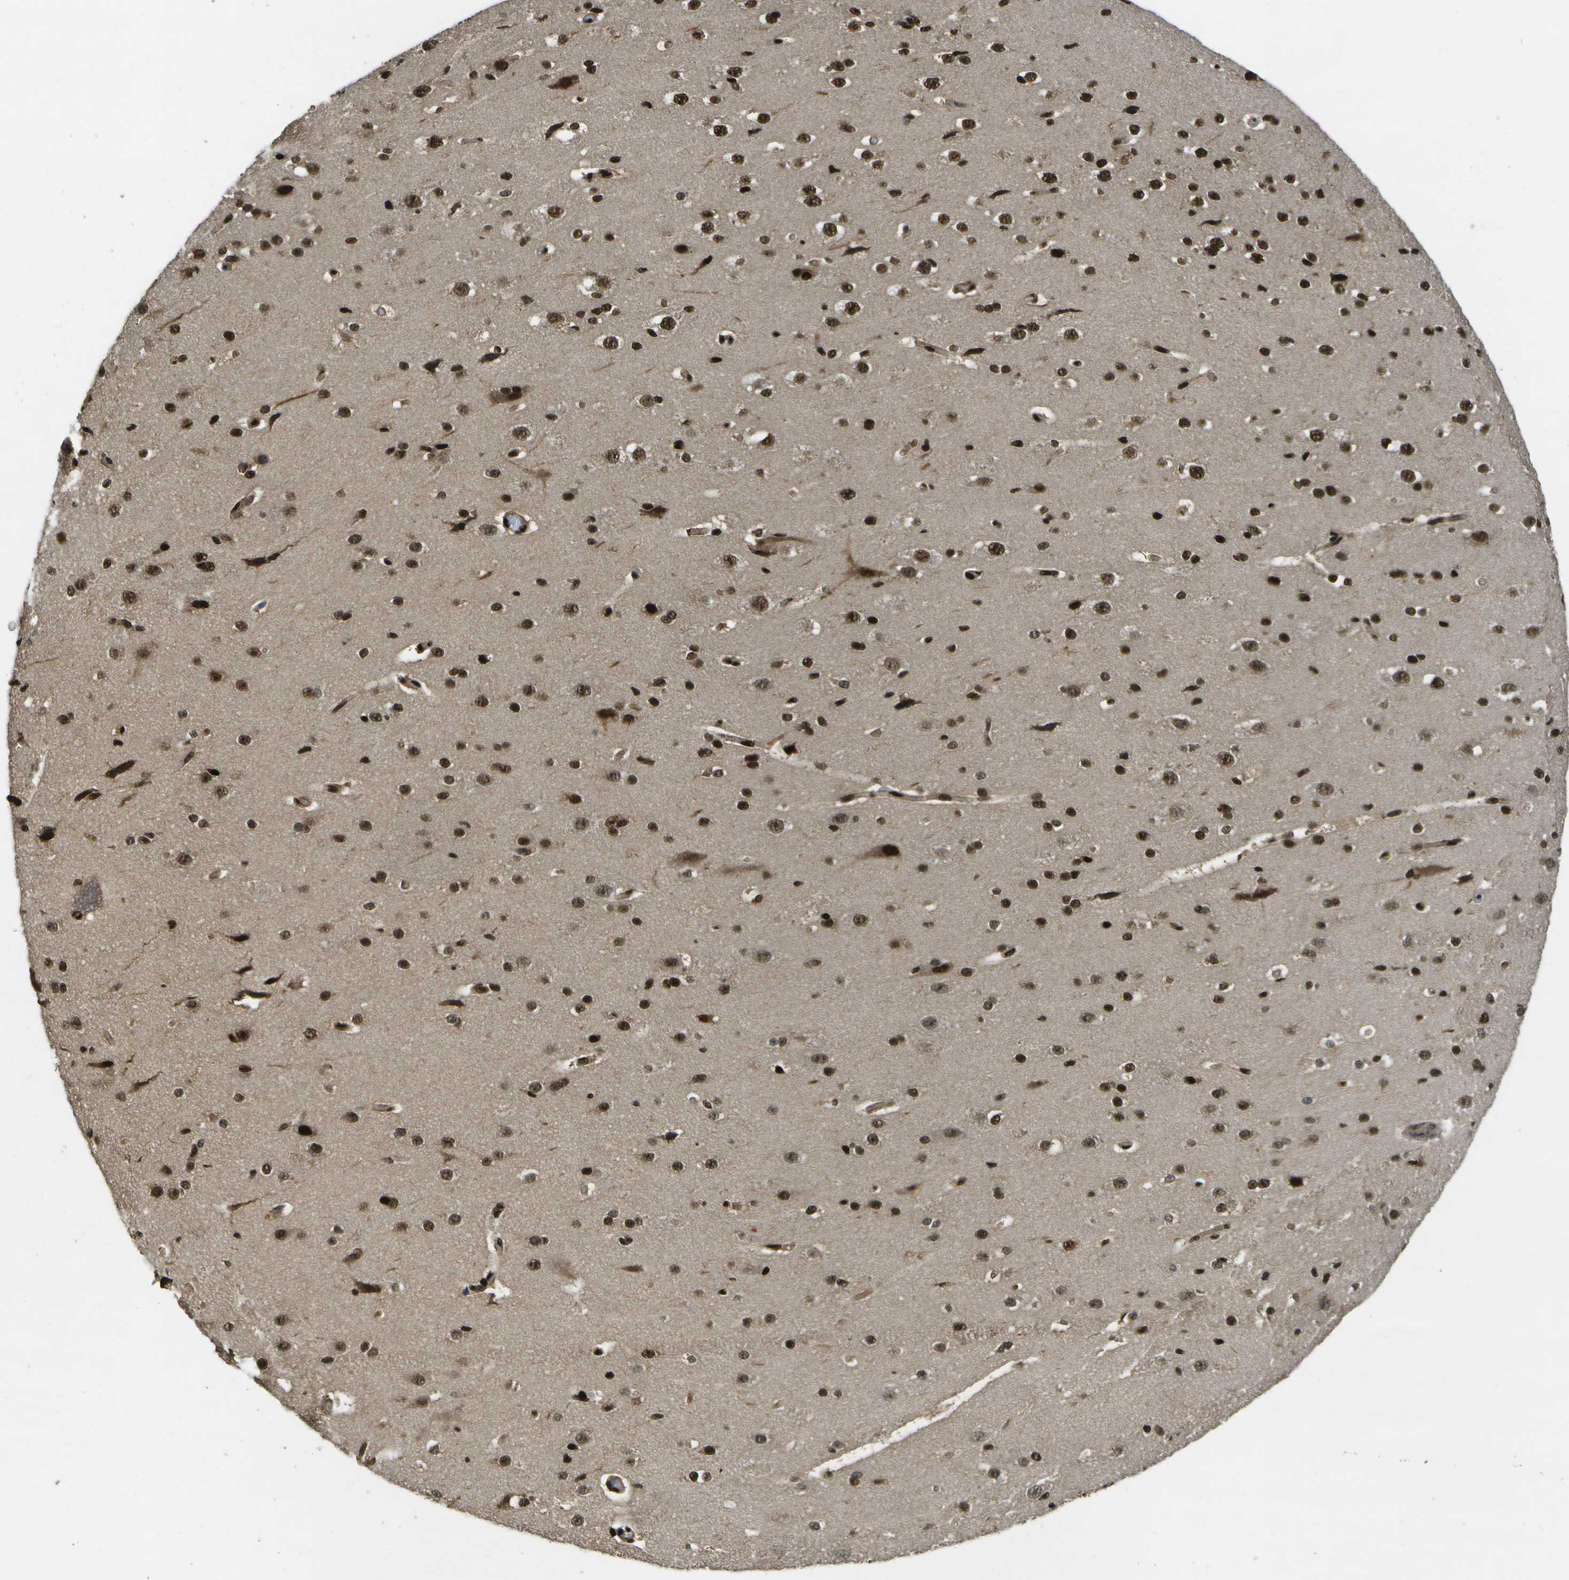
{"staining": {"intensity": "moderate", "quantity": "25%-75%", "location": "nuclear"}, "tissue": "cerebral cortex", "cell_type": "Endothelial cells", "image_type": "normal", "snomed": [{"axis": "morphology", "description": "Normal tissue, NOS"}, {"axis": "morphology", "description": "Developmental malformation"}, {"axis": "topography", "description": "Cerebral cortex"}], "caption": "An immunohistochemistry photomicrograph of unremarkable tissue is shown. Protein staining in brown highlights moderate nuclear positivity in cerebral cortex within endothelial cells.", "gene": "GANC", "patient": {"sex": "female", "age": 30}}